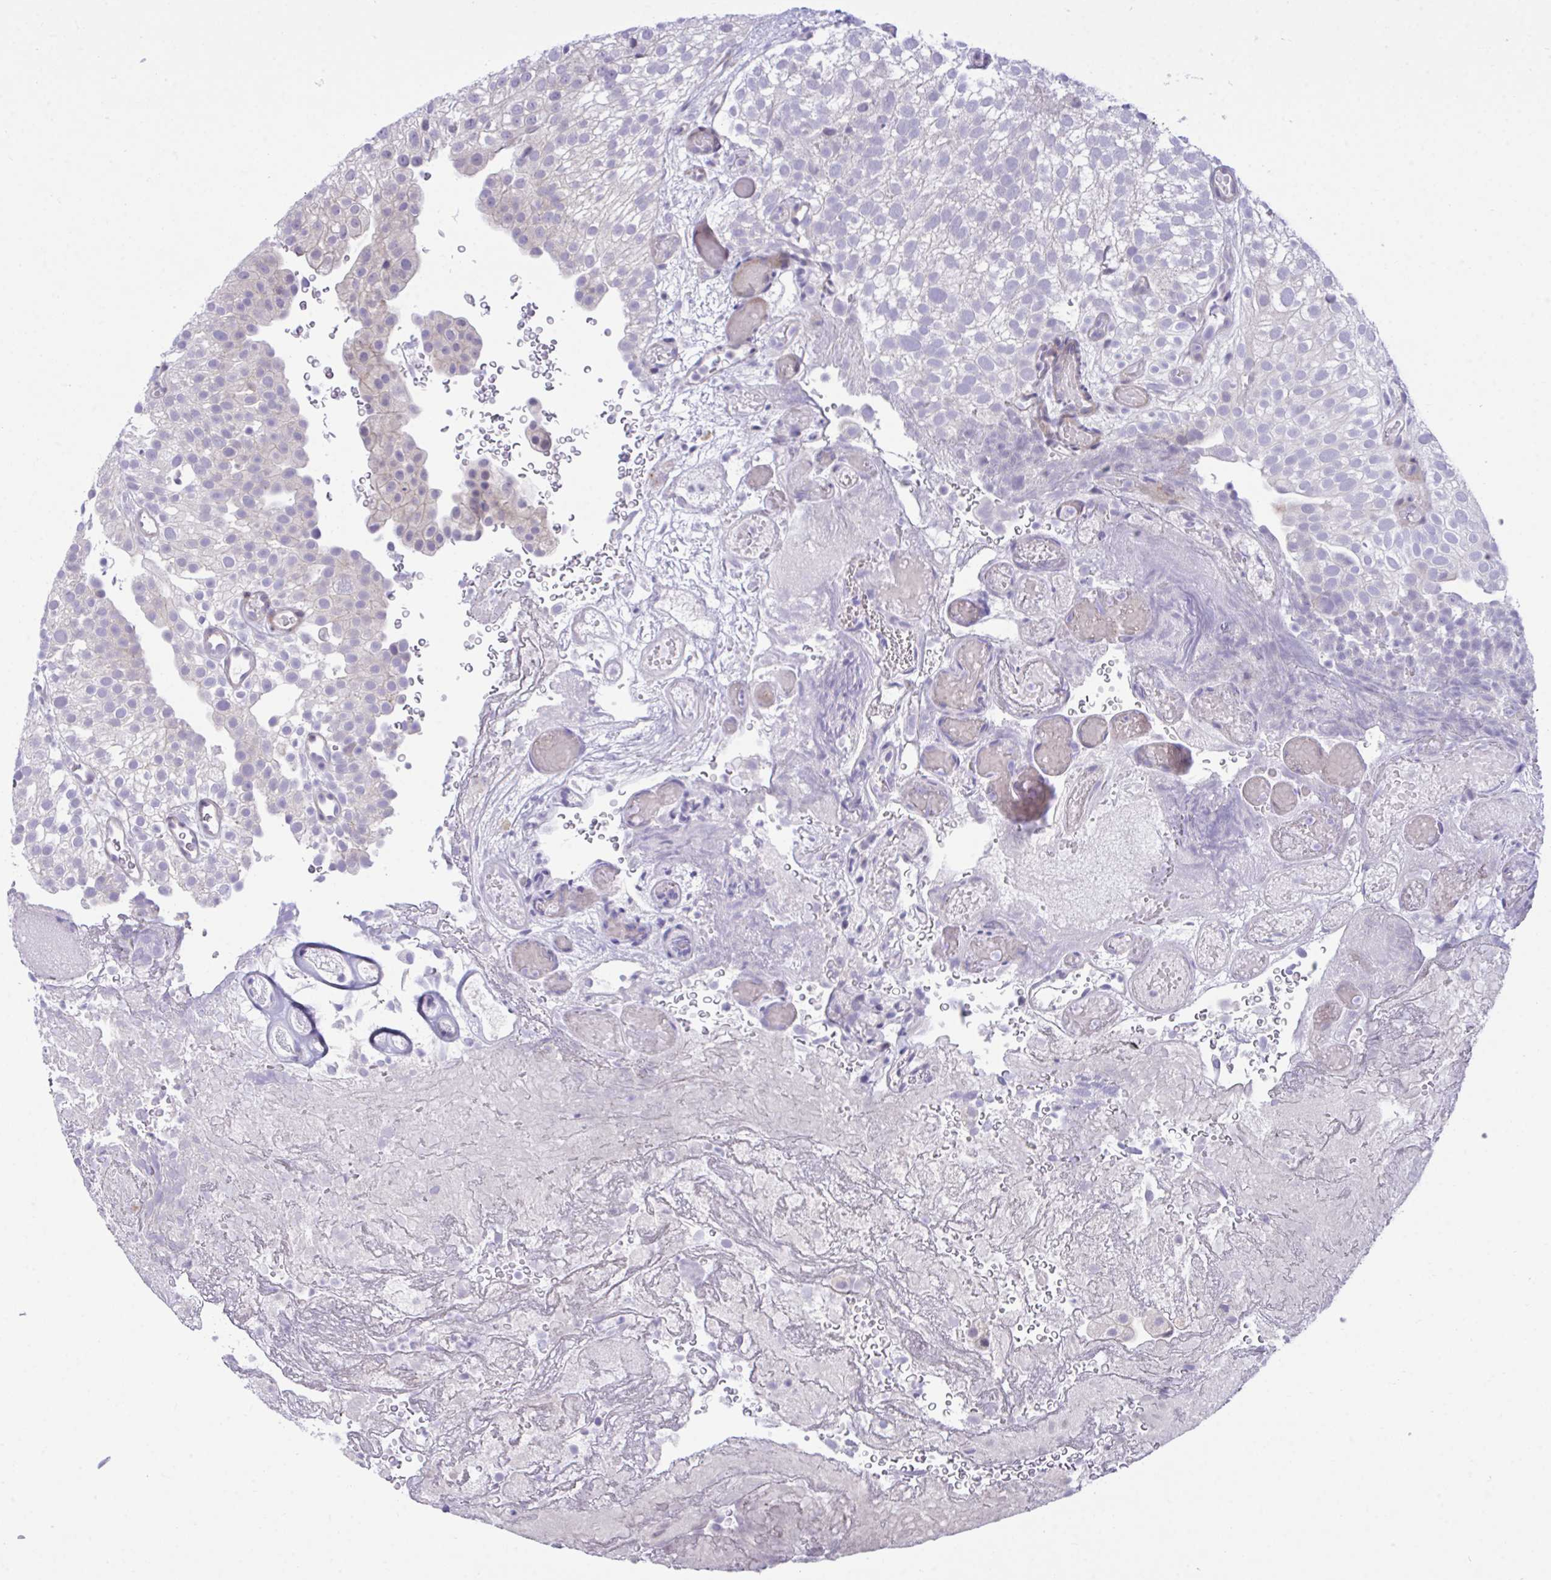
{"staining": {"intensity": "negative", "quantity": "none", "location": "none"}, "tissue": "urothelial cancer", "cell_type": "Tumor cells", "image_type": "cancer", "snomed": [{"axis": "morphology", "description": "Urothelial carcinoma, Low grade"}, {"axis": "topography", "description": "Urinary bladder"}], "caption": "A high-resolution micrograph shows IHC staining of low-grade urothelial carcinoma, which displays no significant staining in tumor cells.", "gene": "MED9", "patient": {"sex": "male", "age": 78}}